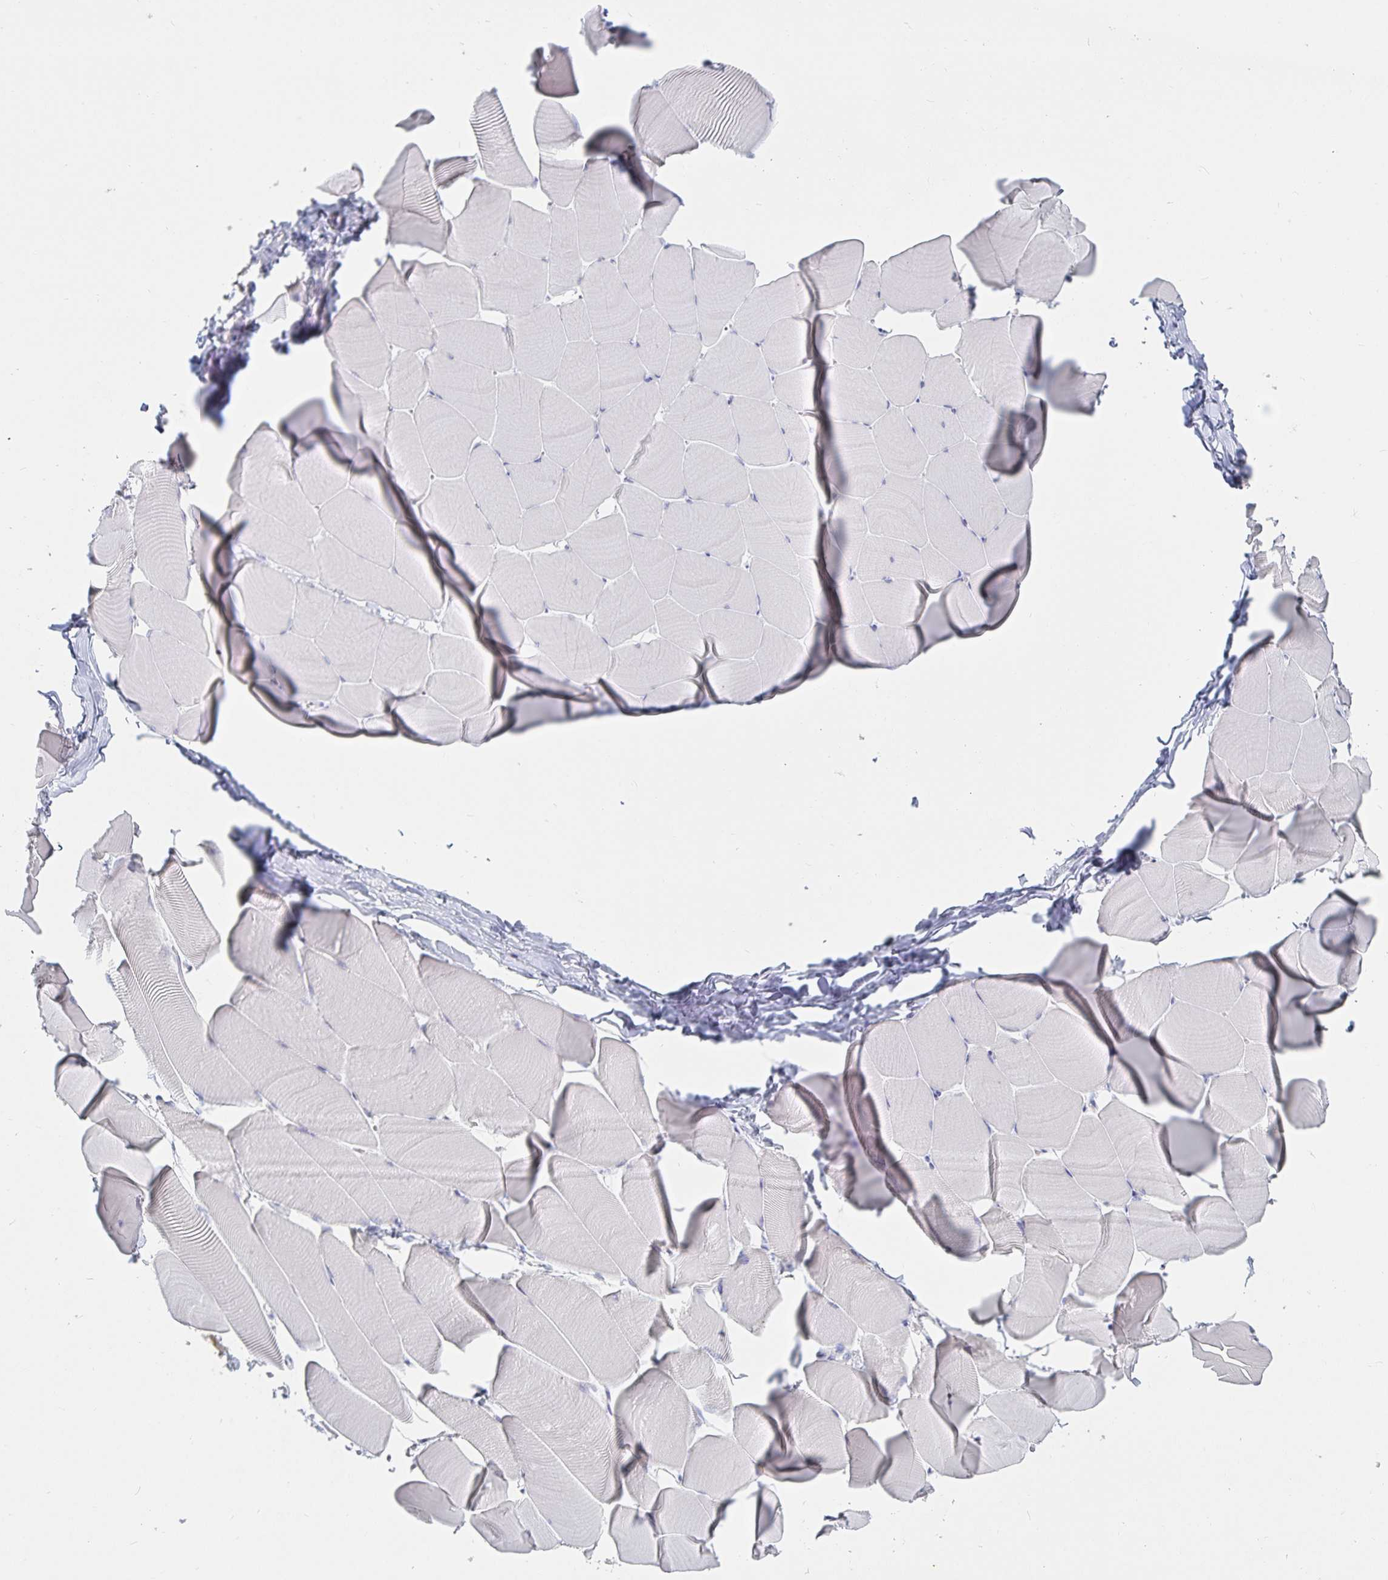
{"staining": {"intensity": "negative", "quantity": "none", "location": "none"}, "tissue": "skeletal muscle", "cell_type": "Myocytes", "image_type": "normal", "snomed": [{"axis": "morphology", "description": "Normal tissue, NOS"}, {"axis": "topography", "description": "Skeletal muscle"}], "caption": "The micrograph exhibits no significant positivity in myocytes of skeletal muscle.", "gene": "SFTPA1", "patient": {"sex": "male", "age": 25}}